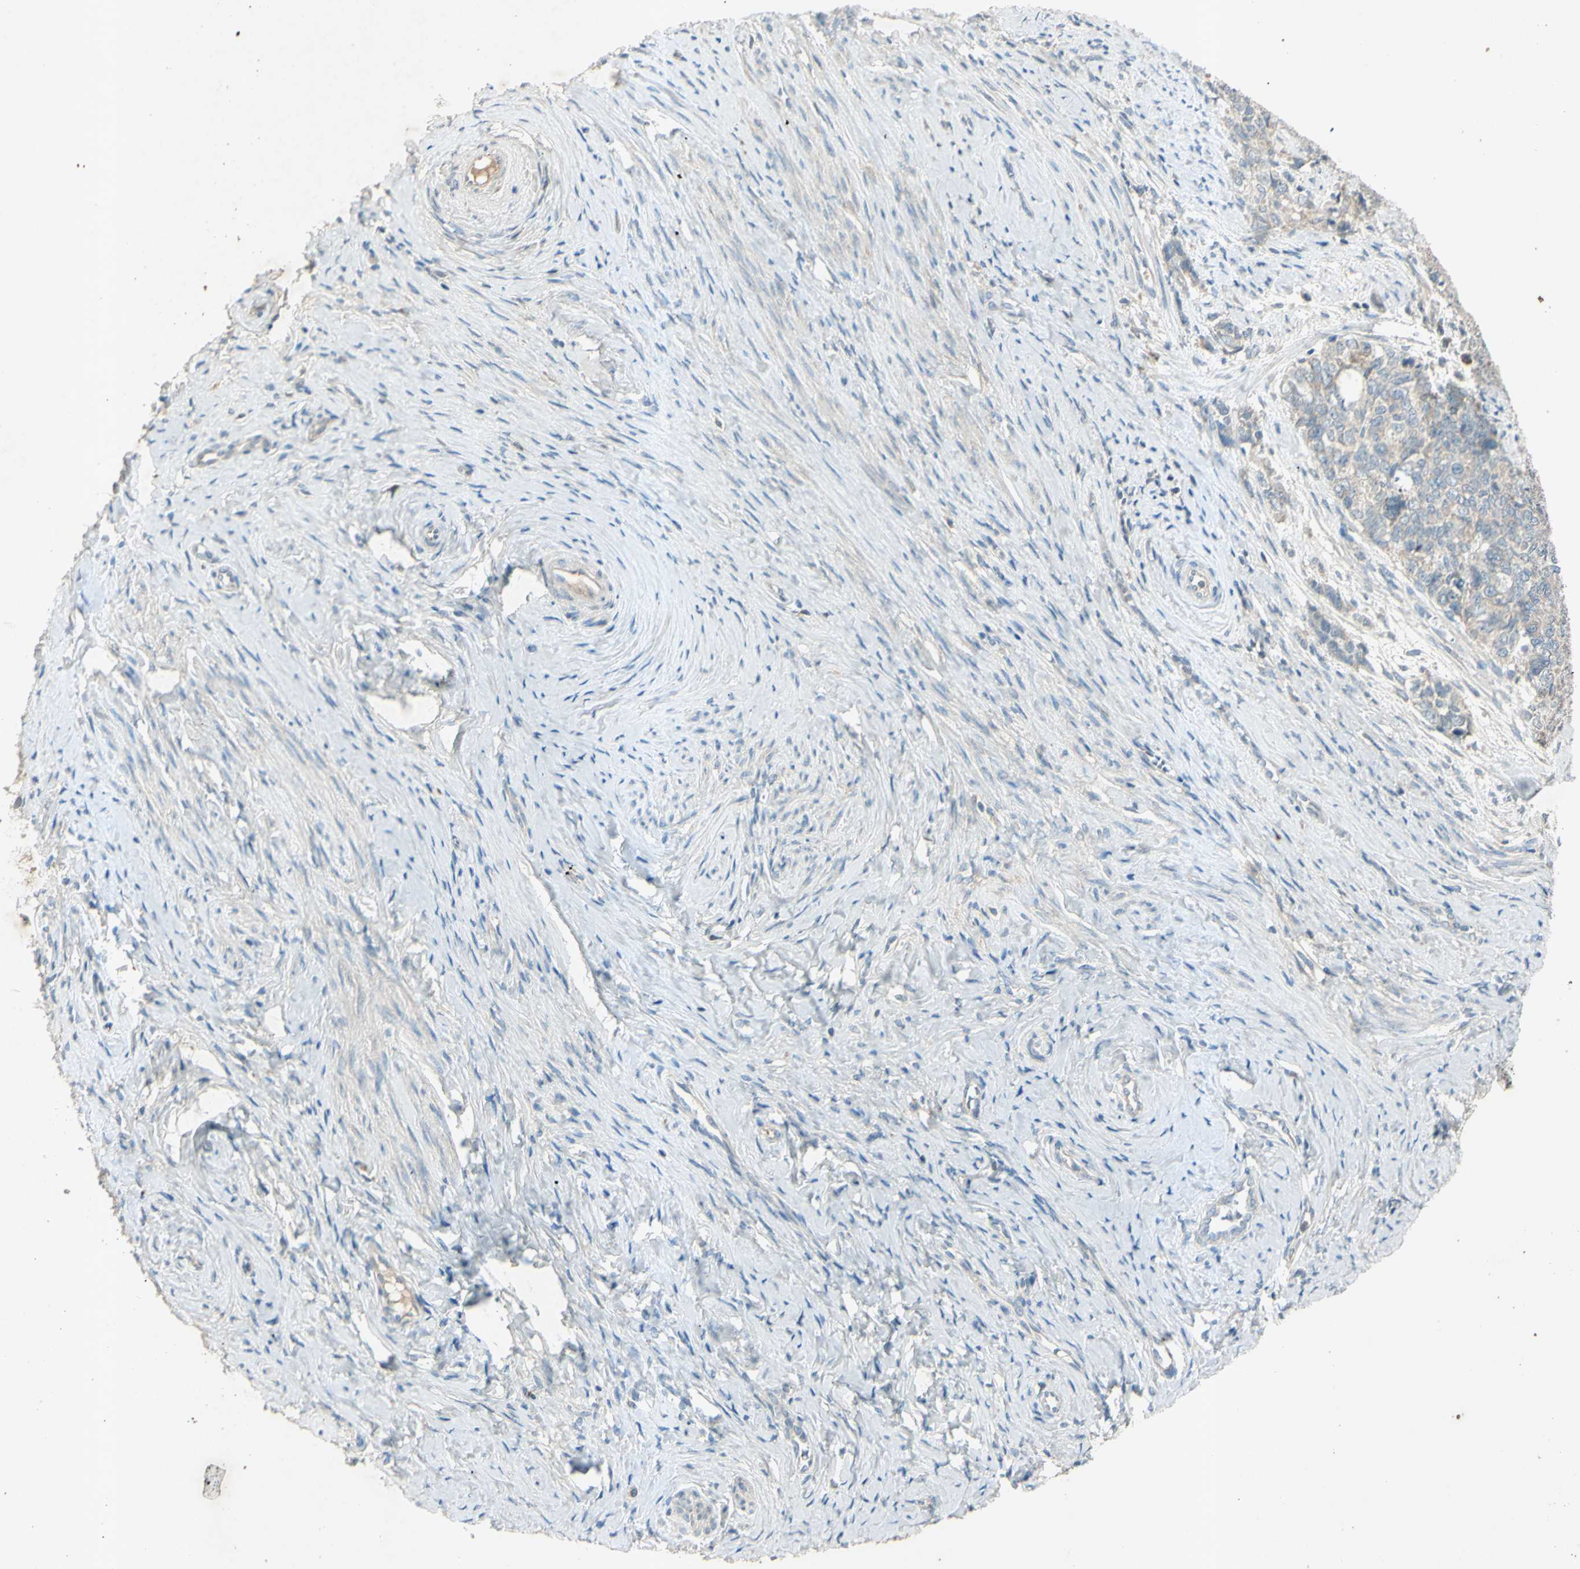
{"staining": {"intensity": "negative", "quantity": "none", "location": "none"}, "tissue": "cervical cancer", "cell_type": "Tumor cells", "image_type": "cancer", "snomed": [{"axis": "morphology", "description": "Squamous cell carcinoma, NOS"}, {"axis": "topography", "description": "Cervix"}], "caption": "High magnification brightfield microscopy of cervical cancer stained with DAB (brown) and counterstained with hematoxylin (blue): tumor cells show no significant positivity.", "gene": "AATK", "patient": {"sex": "female", "age": 63}}